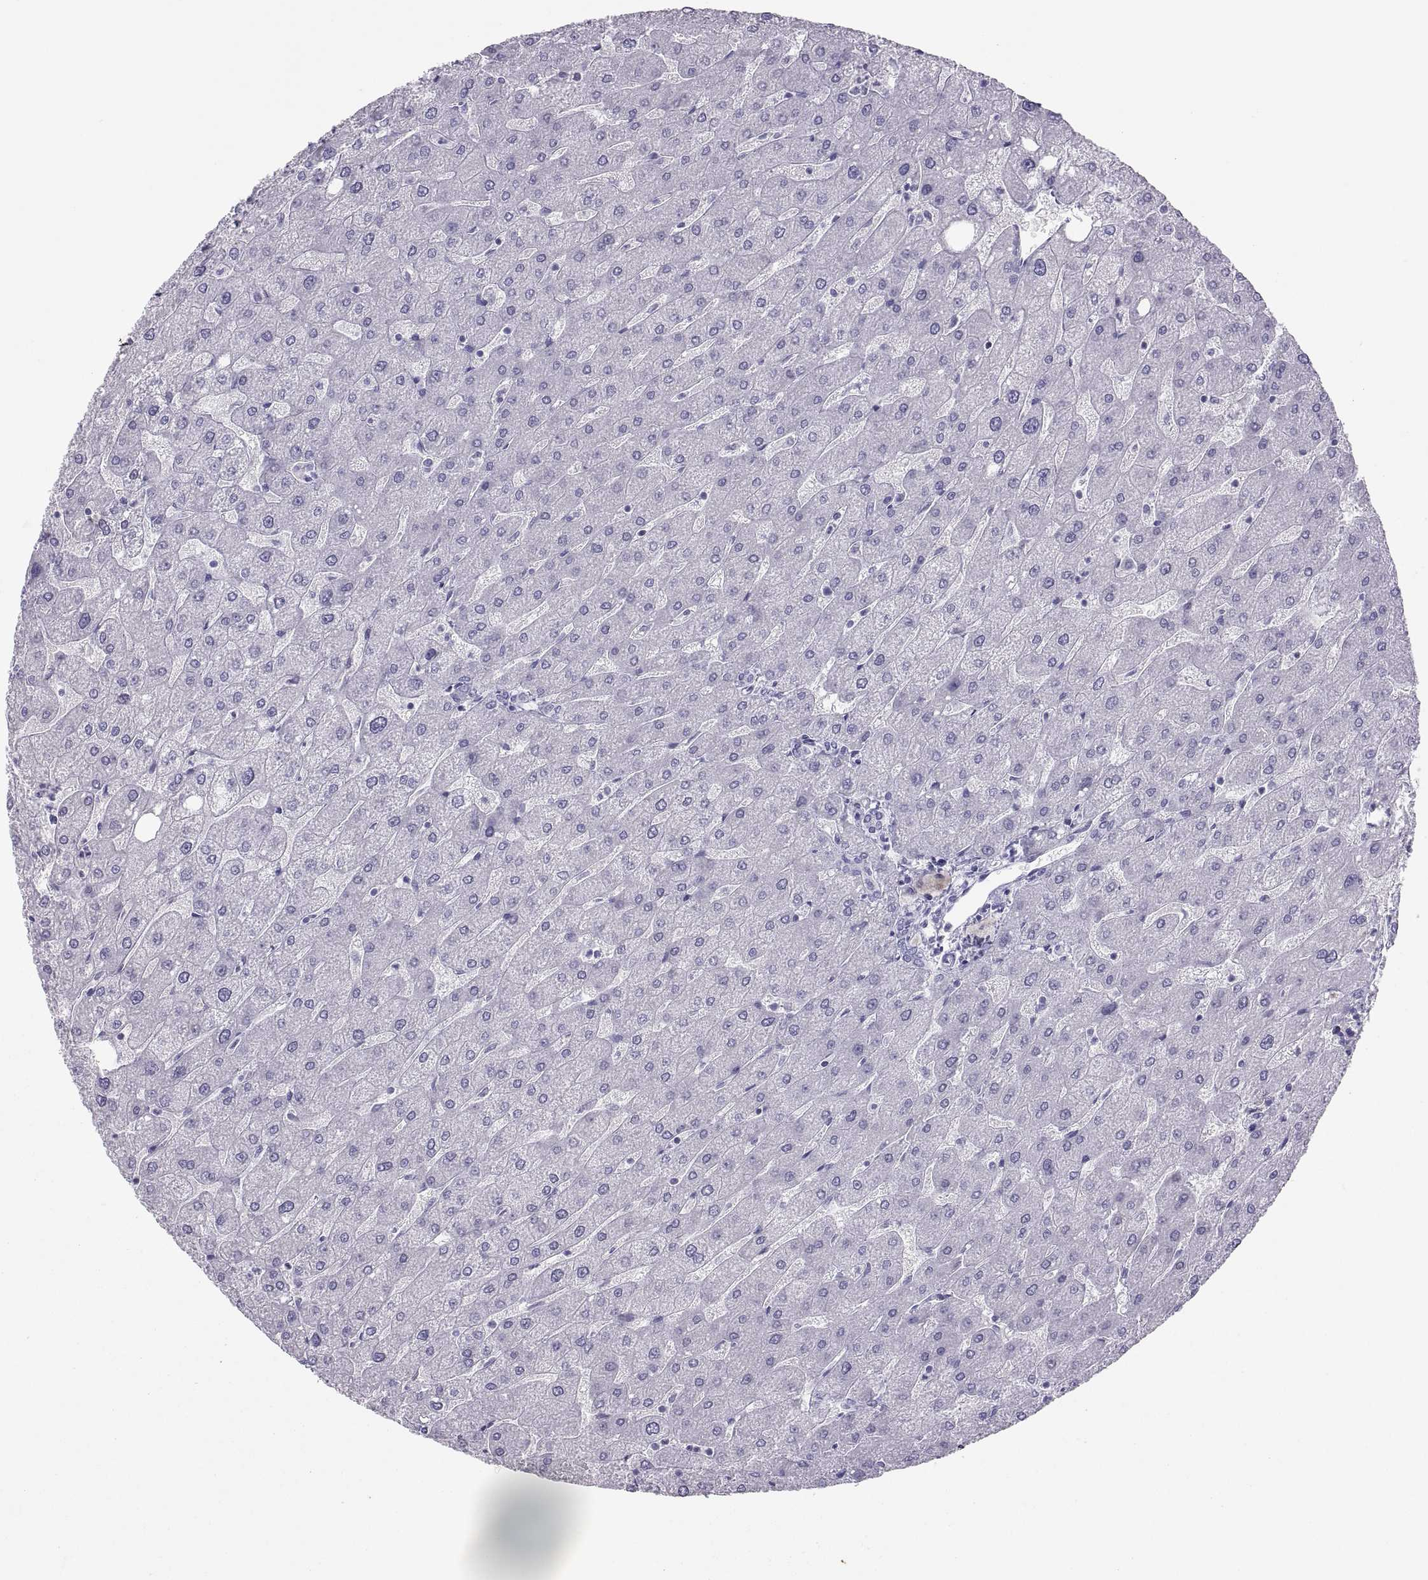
{"staining": {"intensity": "negative", "quantity": "none", "location": "none"}, "tissue": "liver", "cell_type": "Cholangiocytes", "image_type": "normal", "snomed": [{"axis": "morphology", "description": "Normal tissue, NOS"}, {"axis": "topography", "description": "Liver"}], "caption": "Immunohistochemistry (IHC) of benign liver demonstrates no positivity in cholangiocytes. The staining was performed using DAB (3,3'-diaminobenzidine) to visualize the protein expression in brown, while the nuclei were stained in blue with hematoxylin (Magnification: 20x).", "gene": "SEMG1", "patient": {"sex": "male", "age": 67}}